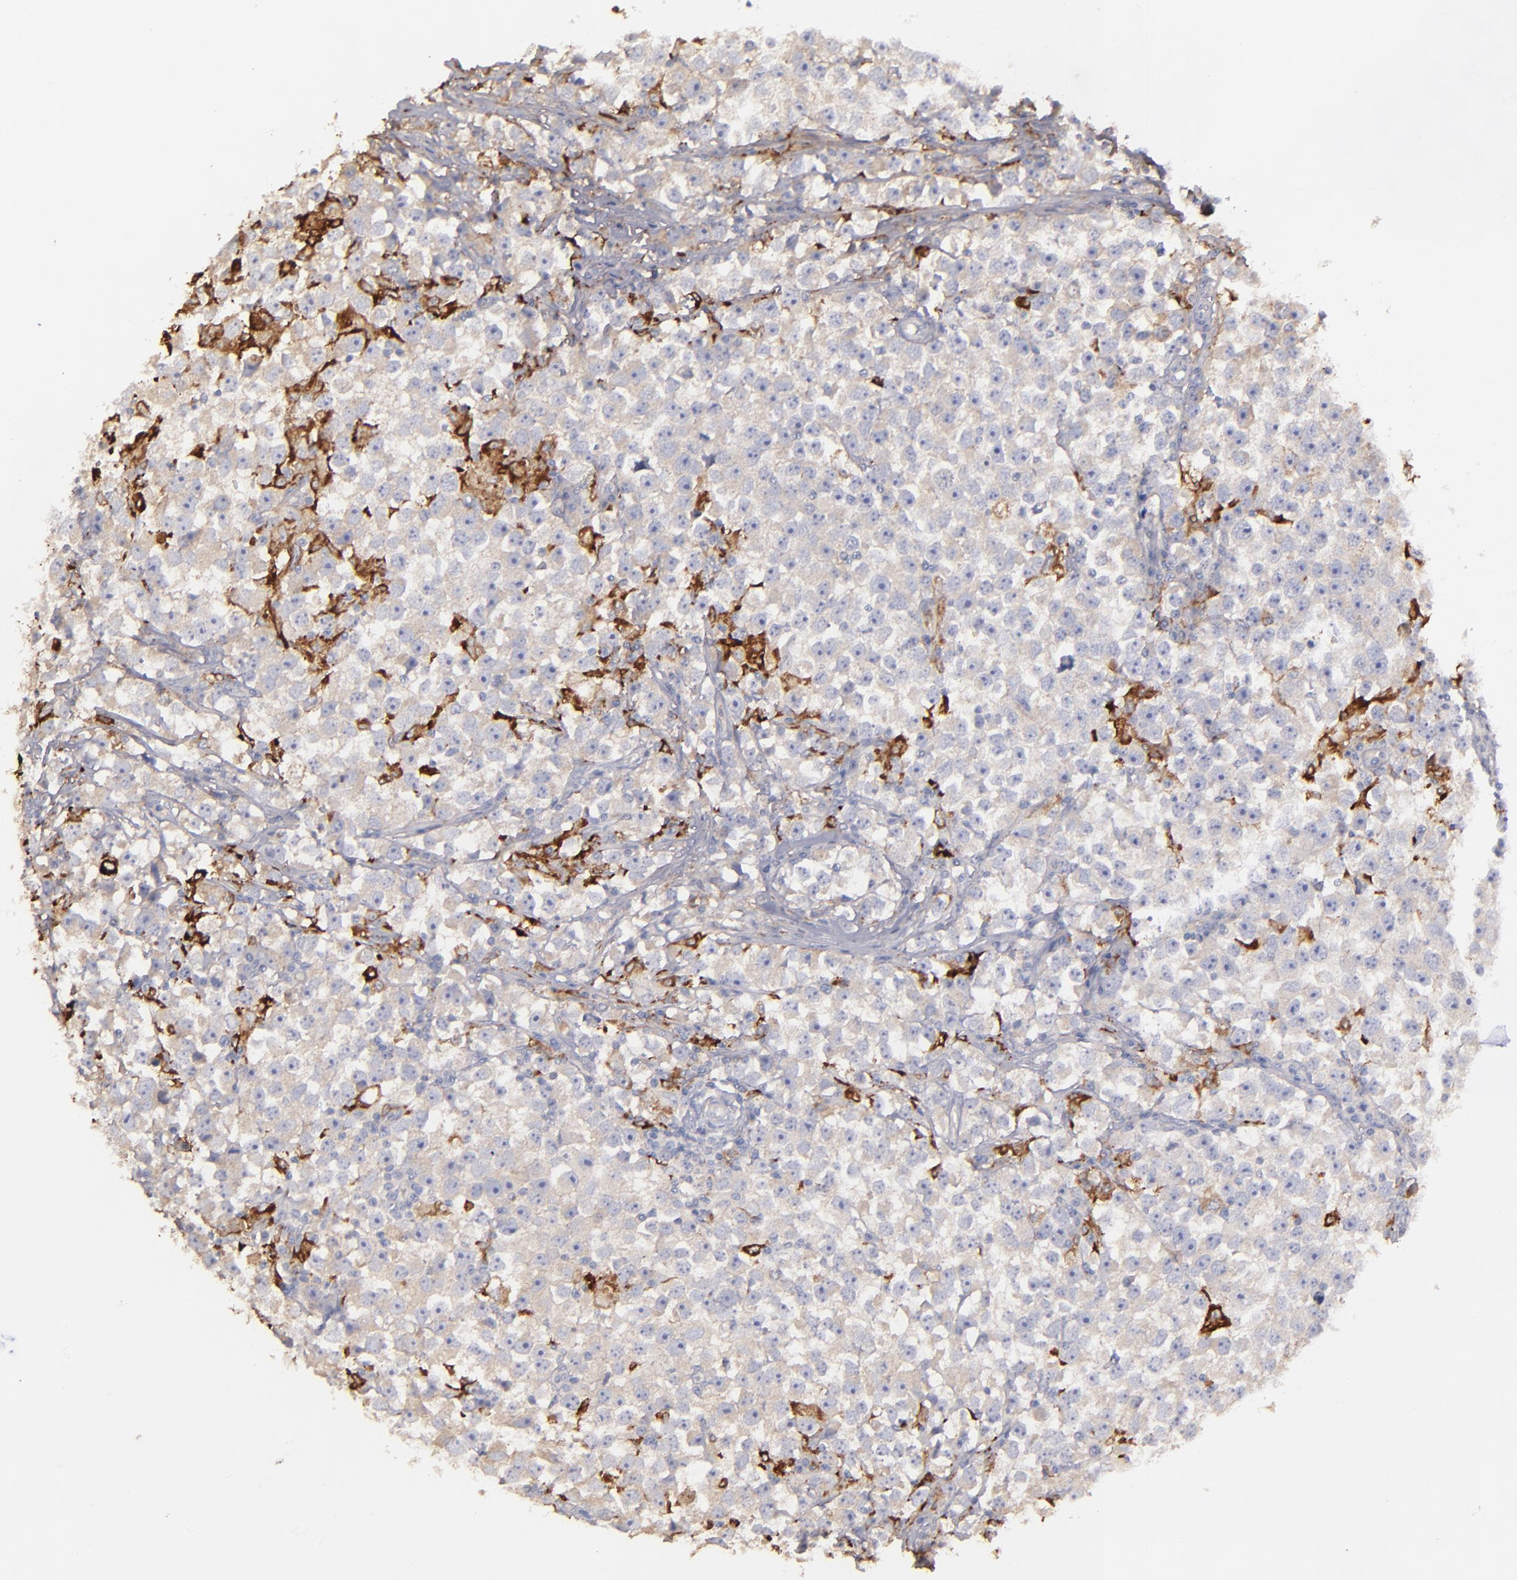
{"staining": {"intensity": "weak", "quantity": "25%-75%", "location": "cytoplasmic/membranous"}, "tissue": "testis cancer", "cell_type": "Tumor cells", "image_type": "cancer", "snomed": [{"axis": "morphology", "description": "Seminoma, NOS"}, {"axis": "topography", "description": "Testis"}], "caption": "Human seminoma (testis) stained for a protein (brown) shows weak cytoplasmic/membranous positive positivity in approximately 25%-75% of tumor cells.", "gene": "C1QA", "patient": {"sex": "male", "age": 33}}